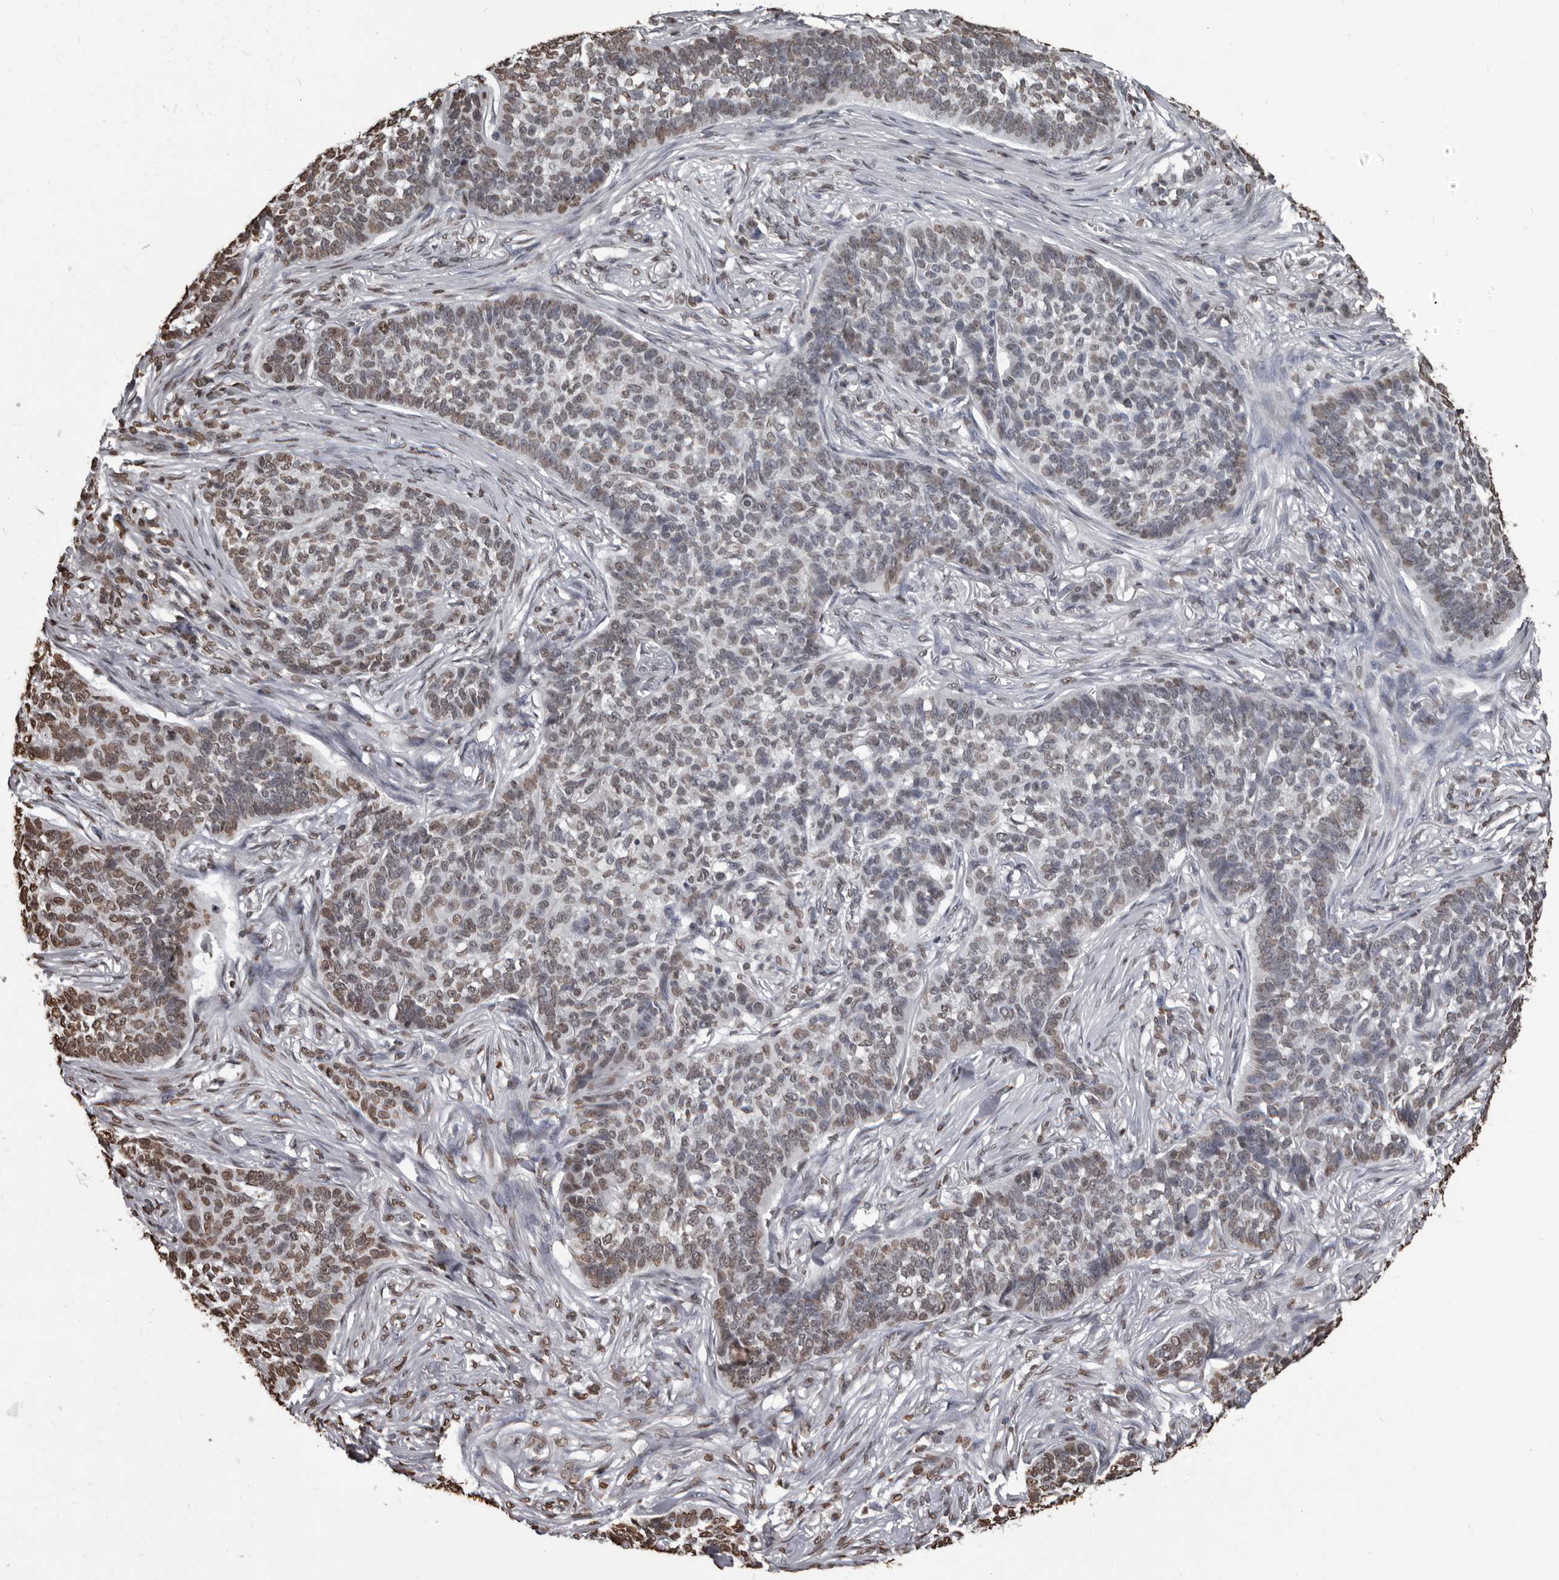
{"staining": {"intensity": "moderate", "quantity": "25%-75%", "location": "nuclear"}, "tissue": "skin cancer", "cell_type": "Tumor cells", "image_type": "cancer", "snomed": [{"axis": "morphology", "description": "Basal cell carcinoma"}, {"axis": "topography", "description": "Skin"}], "caption": "Immunohistochemical staining of skin basal cell carcinoma shows medium levels of moderate nuclear expression in approximately 25%-75% of tumor cells.", "gene": "AHR", "patient": {"sex": "male", "age": 85}}